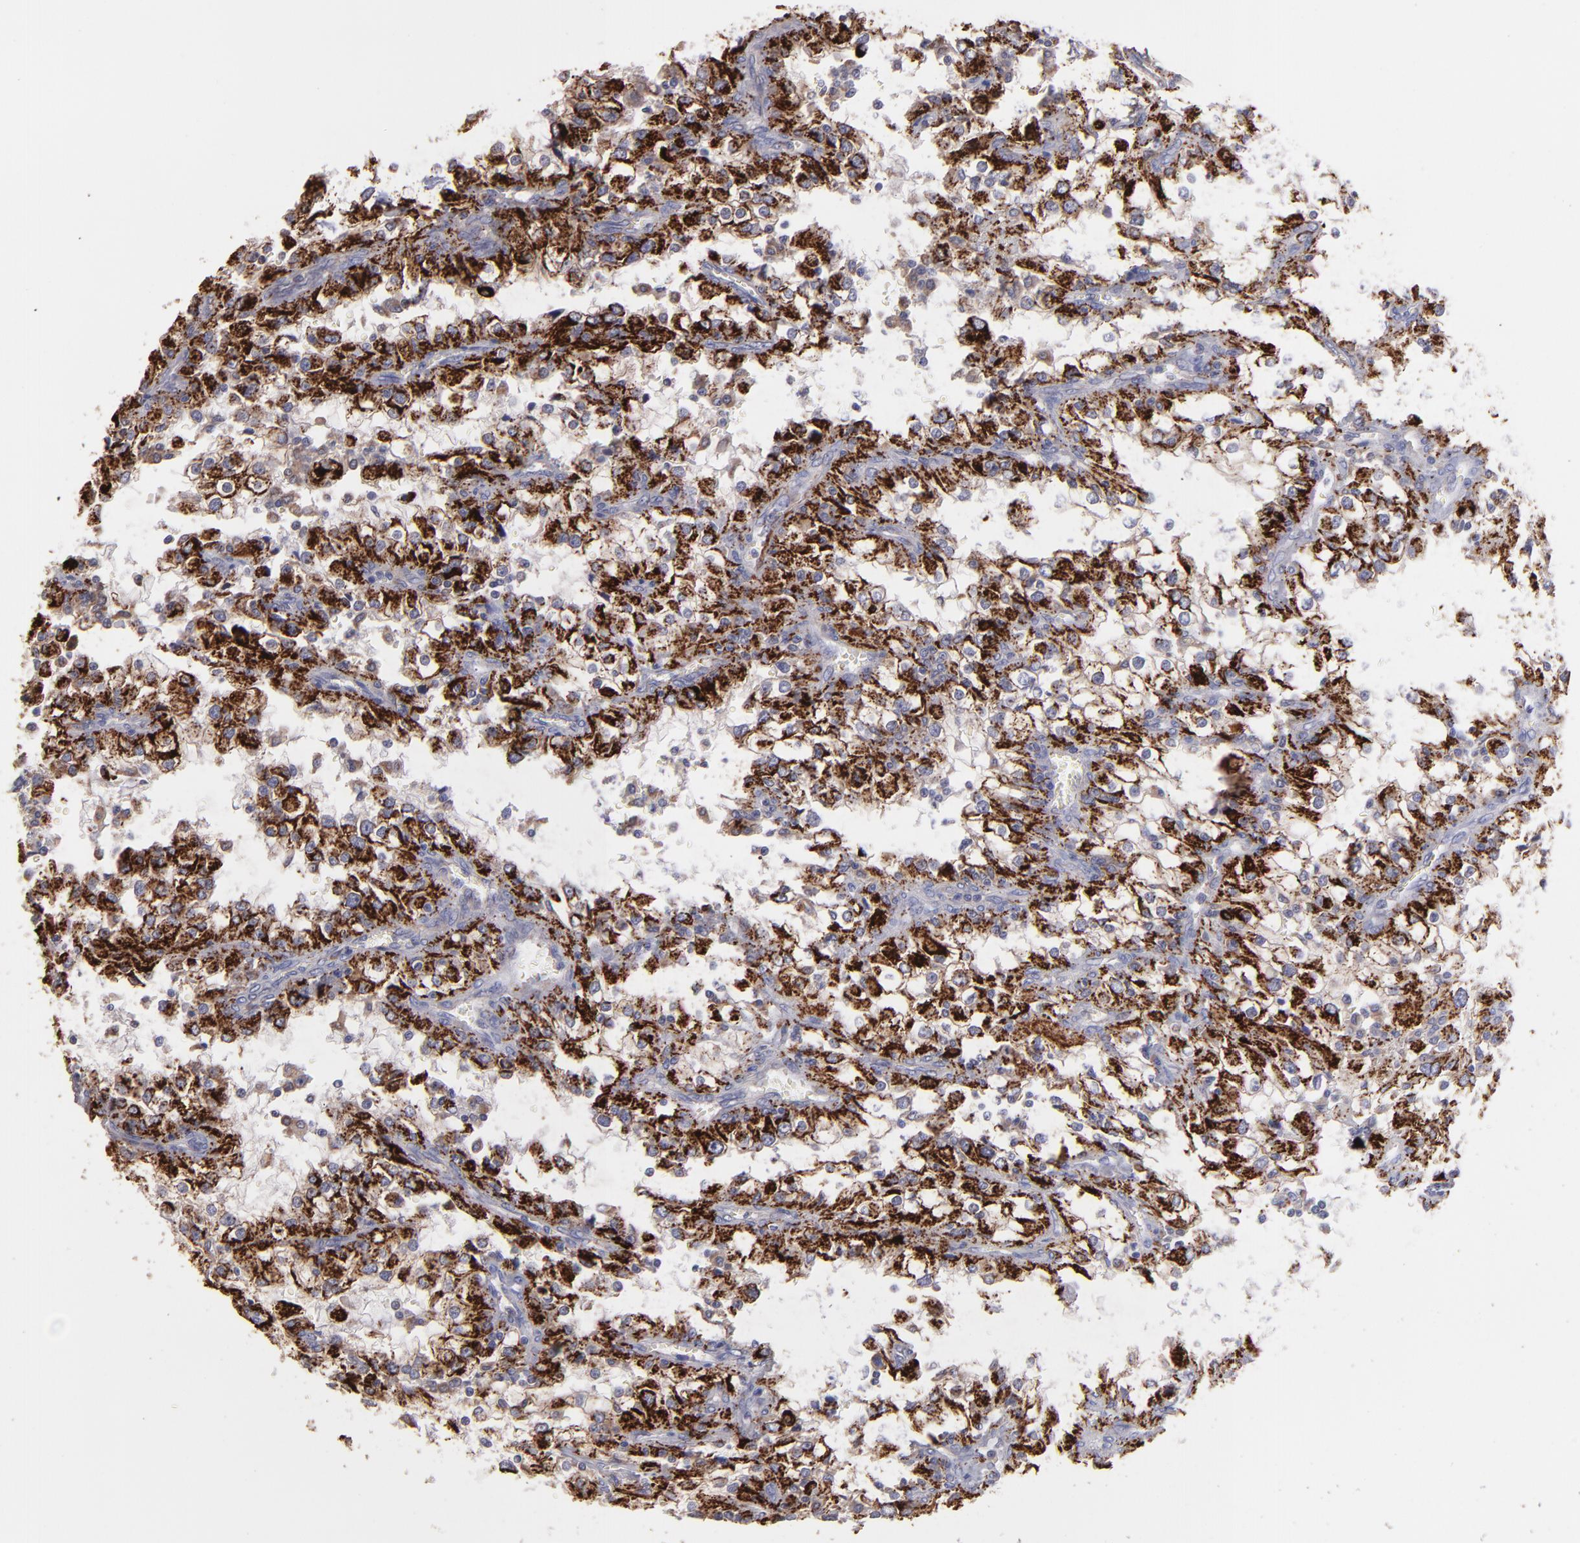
{"staining": {"intensity": "strong", "quantity": ">75%", "location": "cytoplasmic/membranous"}, "tissue": "renal cancer", "cell_type": "Tumor cells", "image_type": "cancer", "snomed": [{"axis": "morphology", "description": "Adenocarcinoma, NOS"}, {"axis": "topography", "description": "Kidney"}], "caption": "Renal cancer stained for a protein exhibits strong cytoplasmic/membranous positivity in tumor cells.", "gene": "MAOB", "patient": {"sex": "female", "age": 52}}